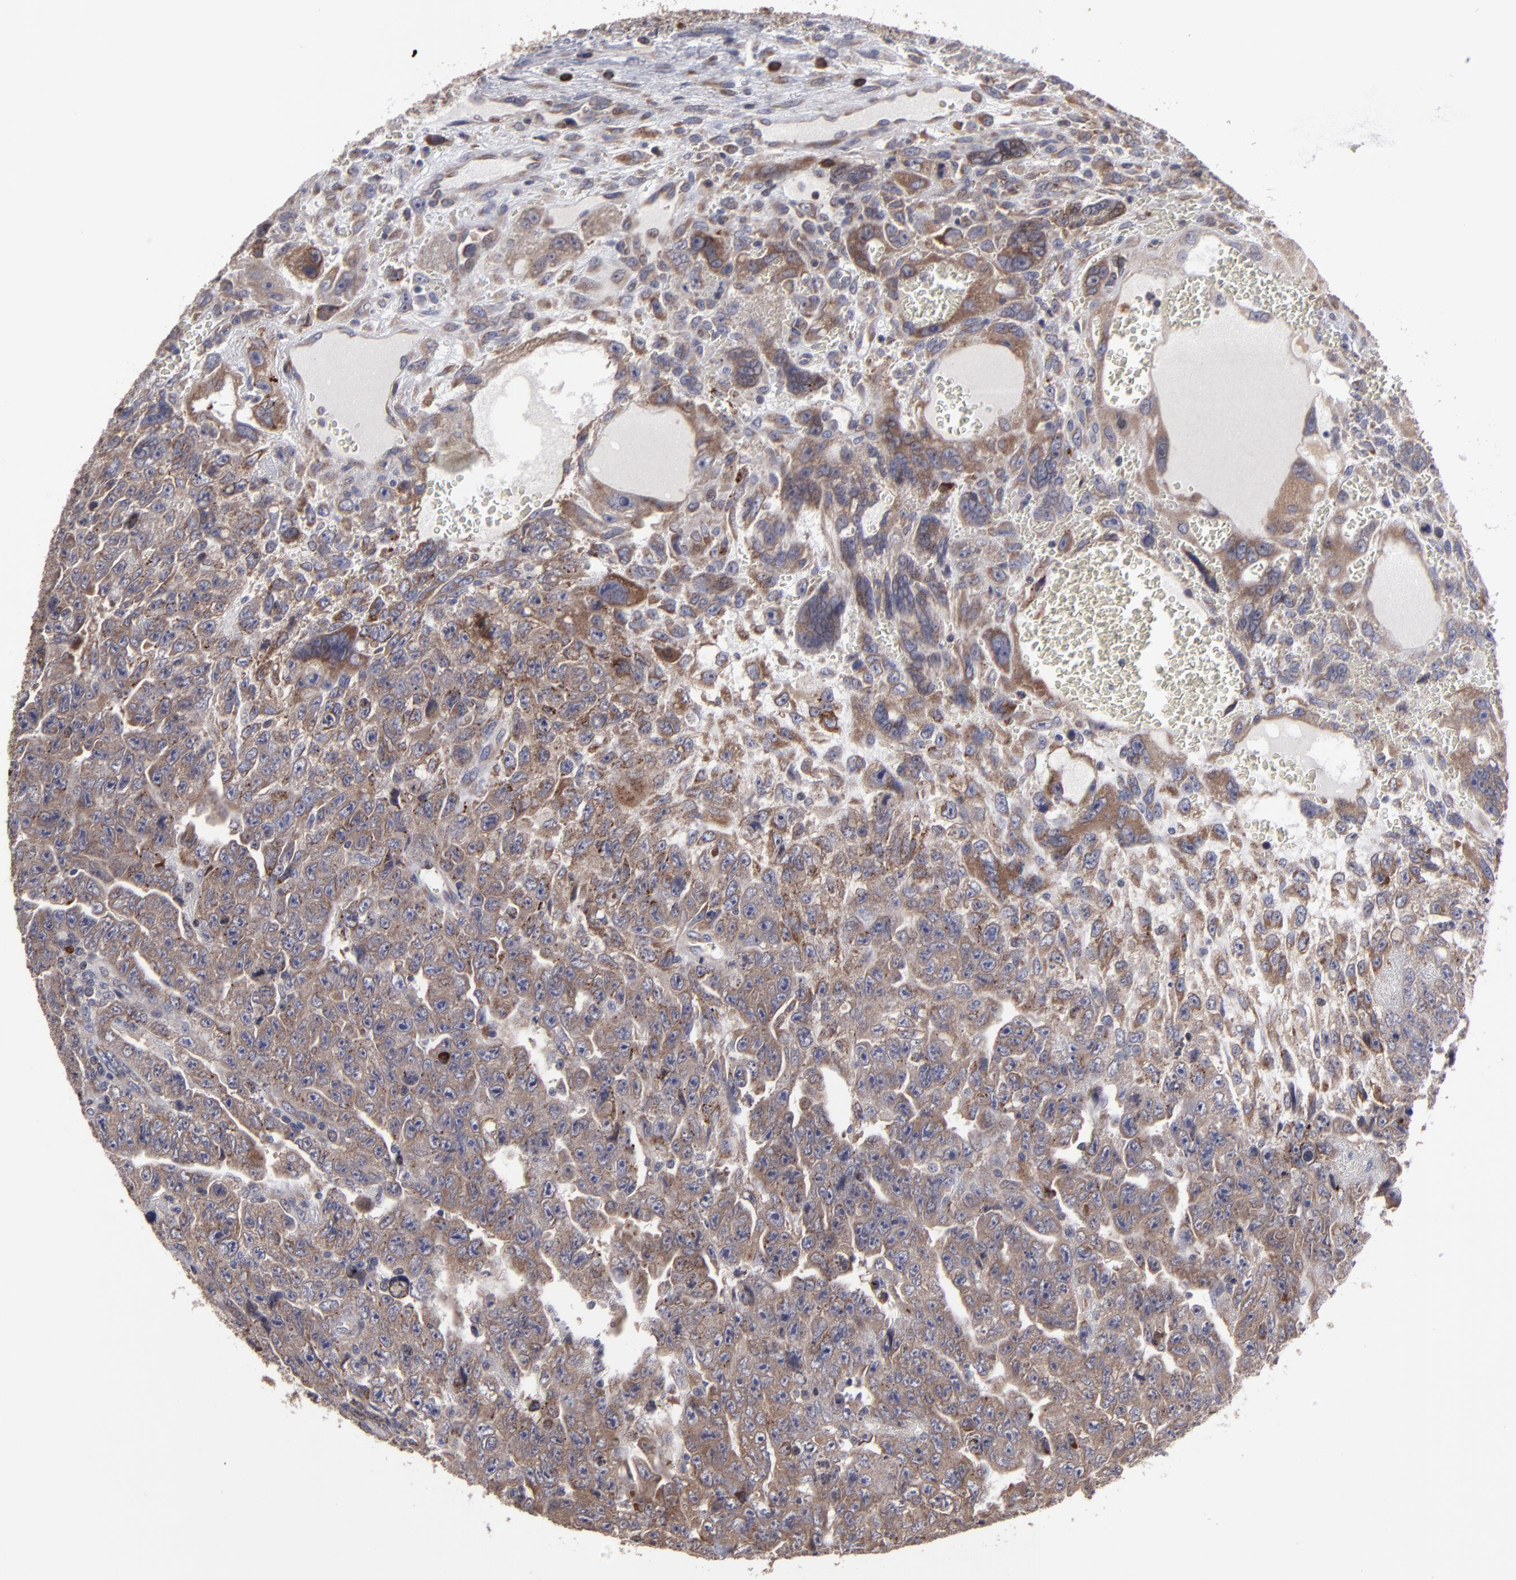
{"staining": {"intensity": "moderate", "quantity": ">75%", "location": "cytoplasmic/membranous"}, "tissue": "testis cancer", "cell_type": "Tumor cells", "image_type": "cancer", "snomed": [{"axis": "morphology", "description": "Carcinoma, Embryonal, NOS"}, {"axis": "topography", "description": "Testis"}], "caption": "DAB (3,3'-diaminobenzidine) immunohistochemical staining of human testis embryonal carcinoma reveals moderate cytoplasmic/membranous protein expression in approximately >75% of tumor cells.", "gene": "SND1", "patient": {"sex": "male", "age": 28}}